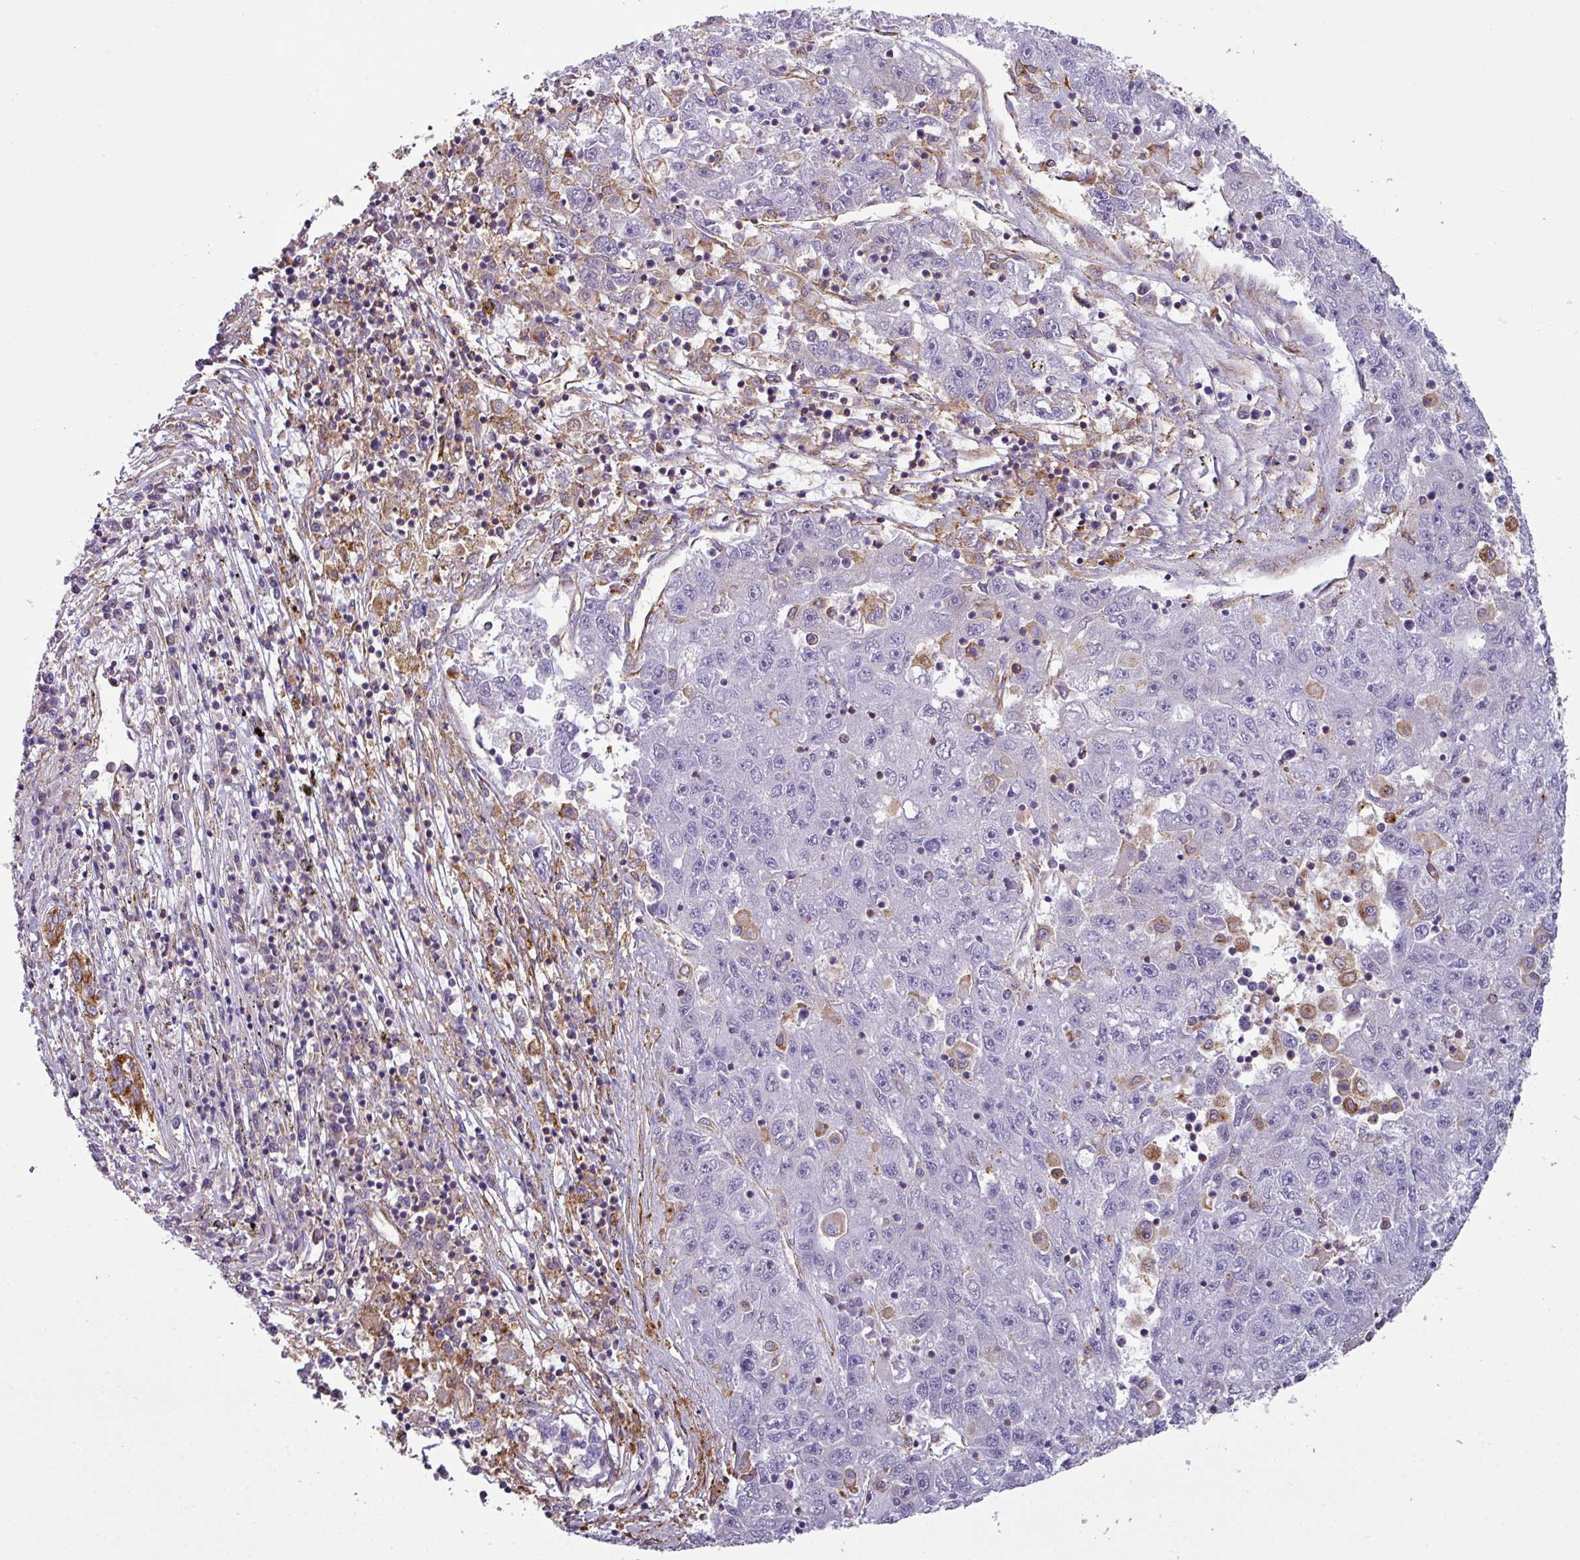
{"staining": {"intensity": "weak", "quantity": "<25%", "location": "cytoplasmic/membranous"}, "tissue": "liver cancer", "cell_type": "Tumor cells", "image_type": "cancer", "snomed": [{"axis": "morphology", "description": "Carcinoma, Hepatocellular, NOS"}, {"axis": "topography", "description": "Liver"}], "caption": "Protein analysis of liver cancer (hepatocellular carcinoma) shows no significant staining in tumor cells.", "gene": "XNDC1N", "patient": {"sex": "male", "age": 49}}